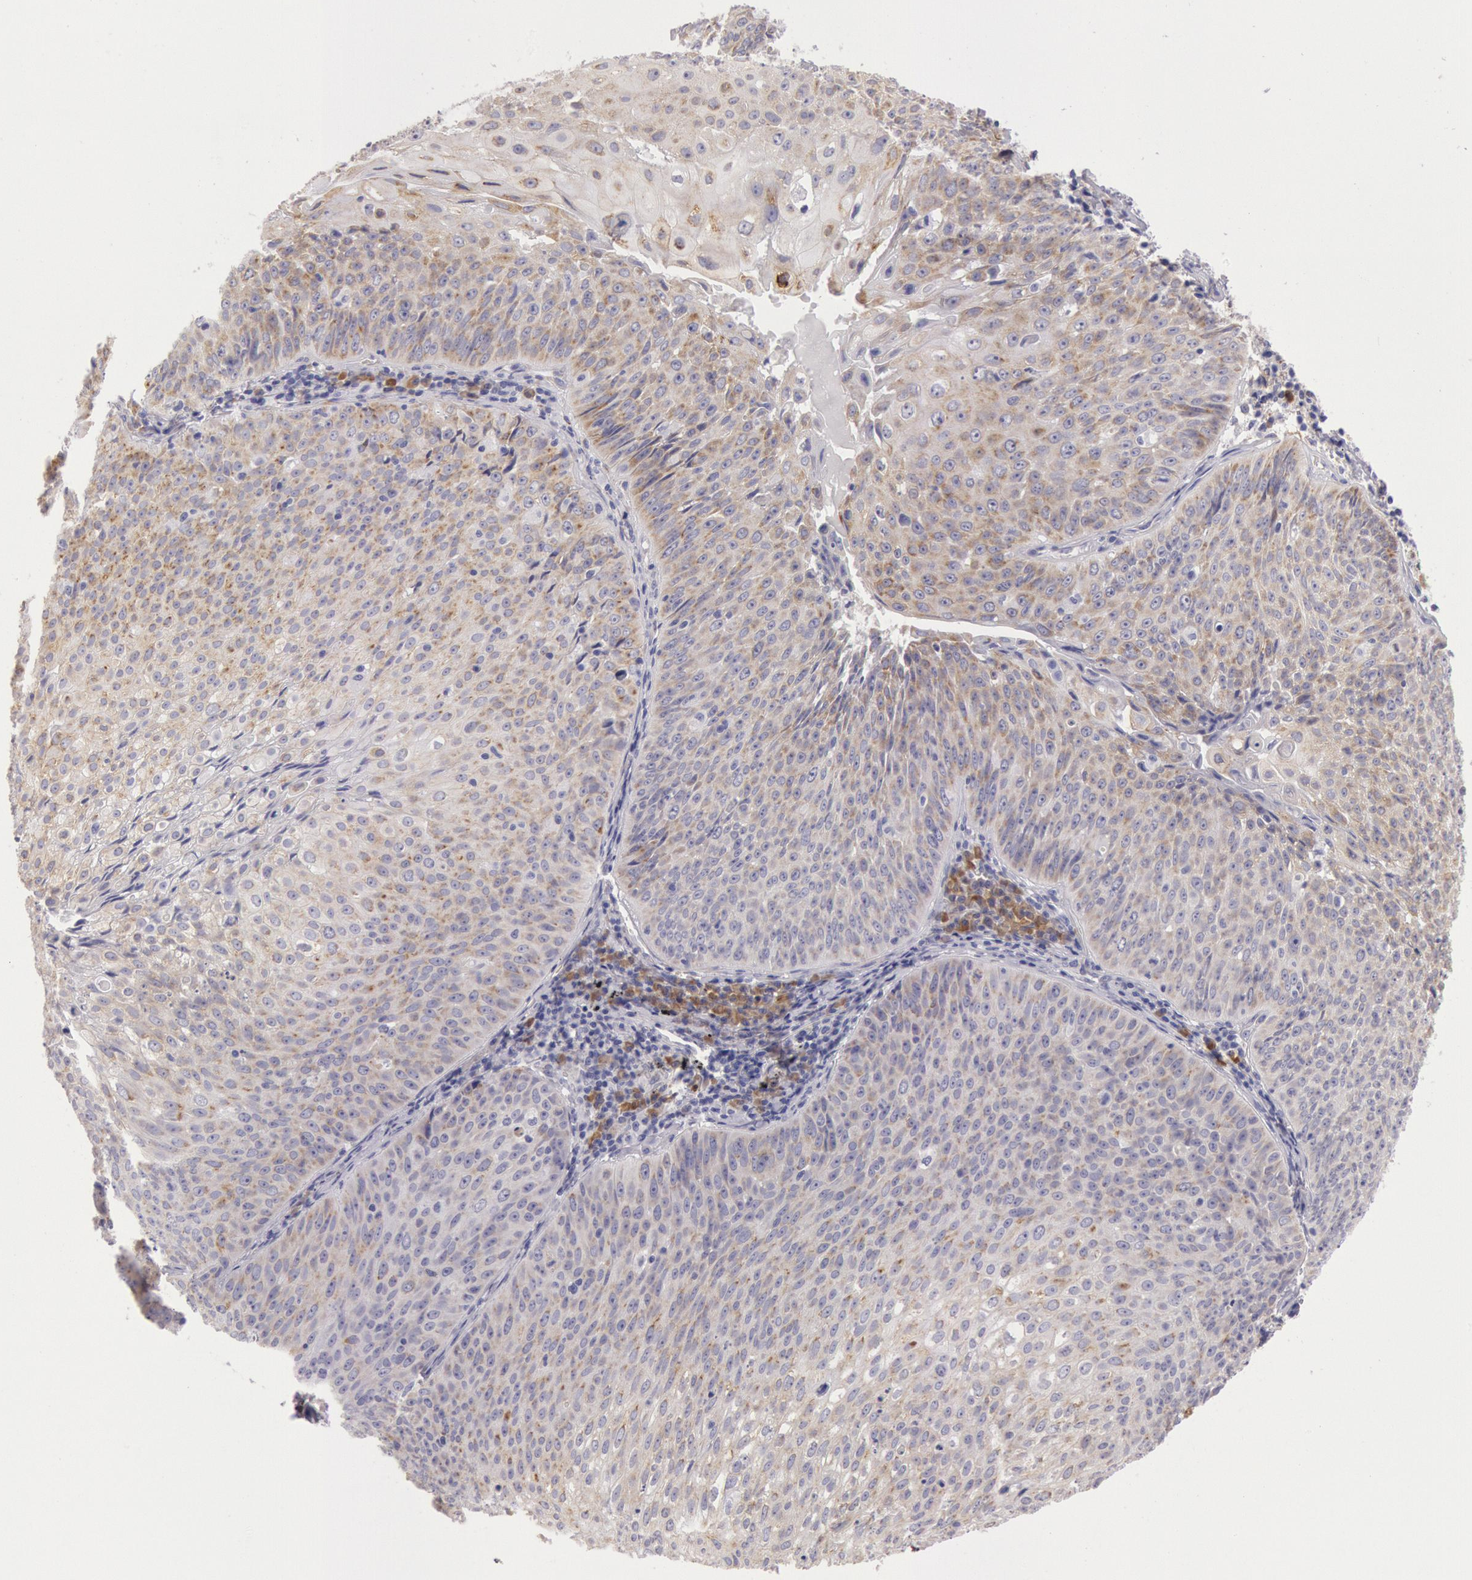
{"staining": {"intensity": "weak", "quantity": ">75%", "location": "cytoplasmic/membranous"}, "tissue": "lung cancer", "cell_type": "Tumor cells", "image_type": "cancer", "snomed": [{"axis": "morphology", "description": "Adenocarcinoma, NOS"}, {"axis": "topography", "description": "Lung"}], "caption": "IHC image of human lung cancer stained for a protein (brown), which shows low levels of weak cytoplasmic/membranous expression in approximately >75% of tumor cells.", "gene": "CIDEB", "patient": {"sex": "male", "age": 60}}